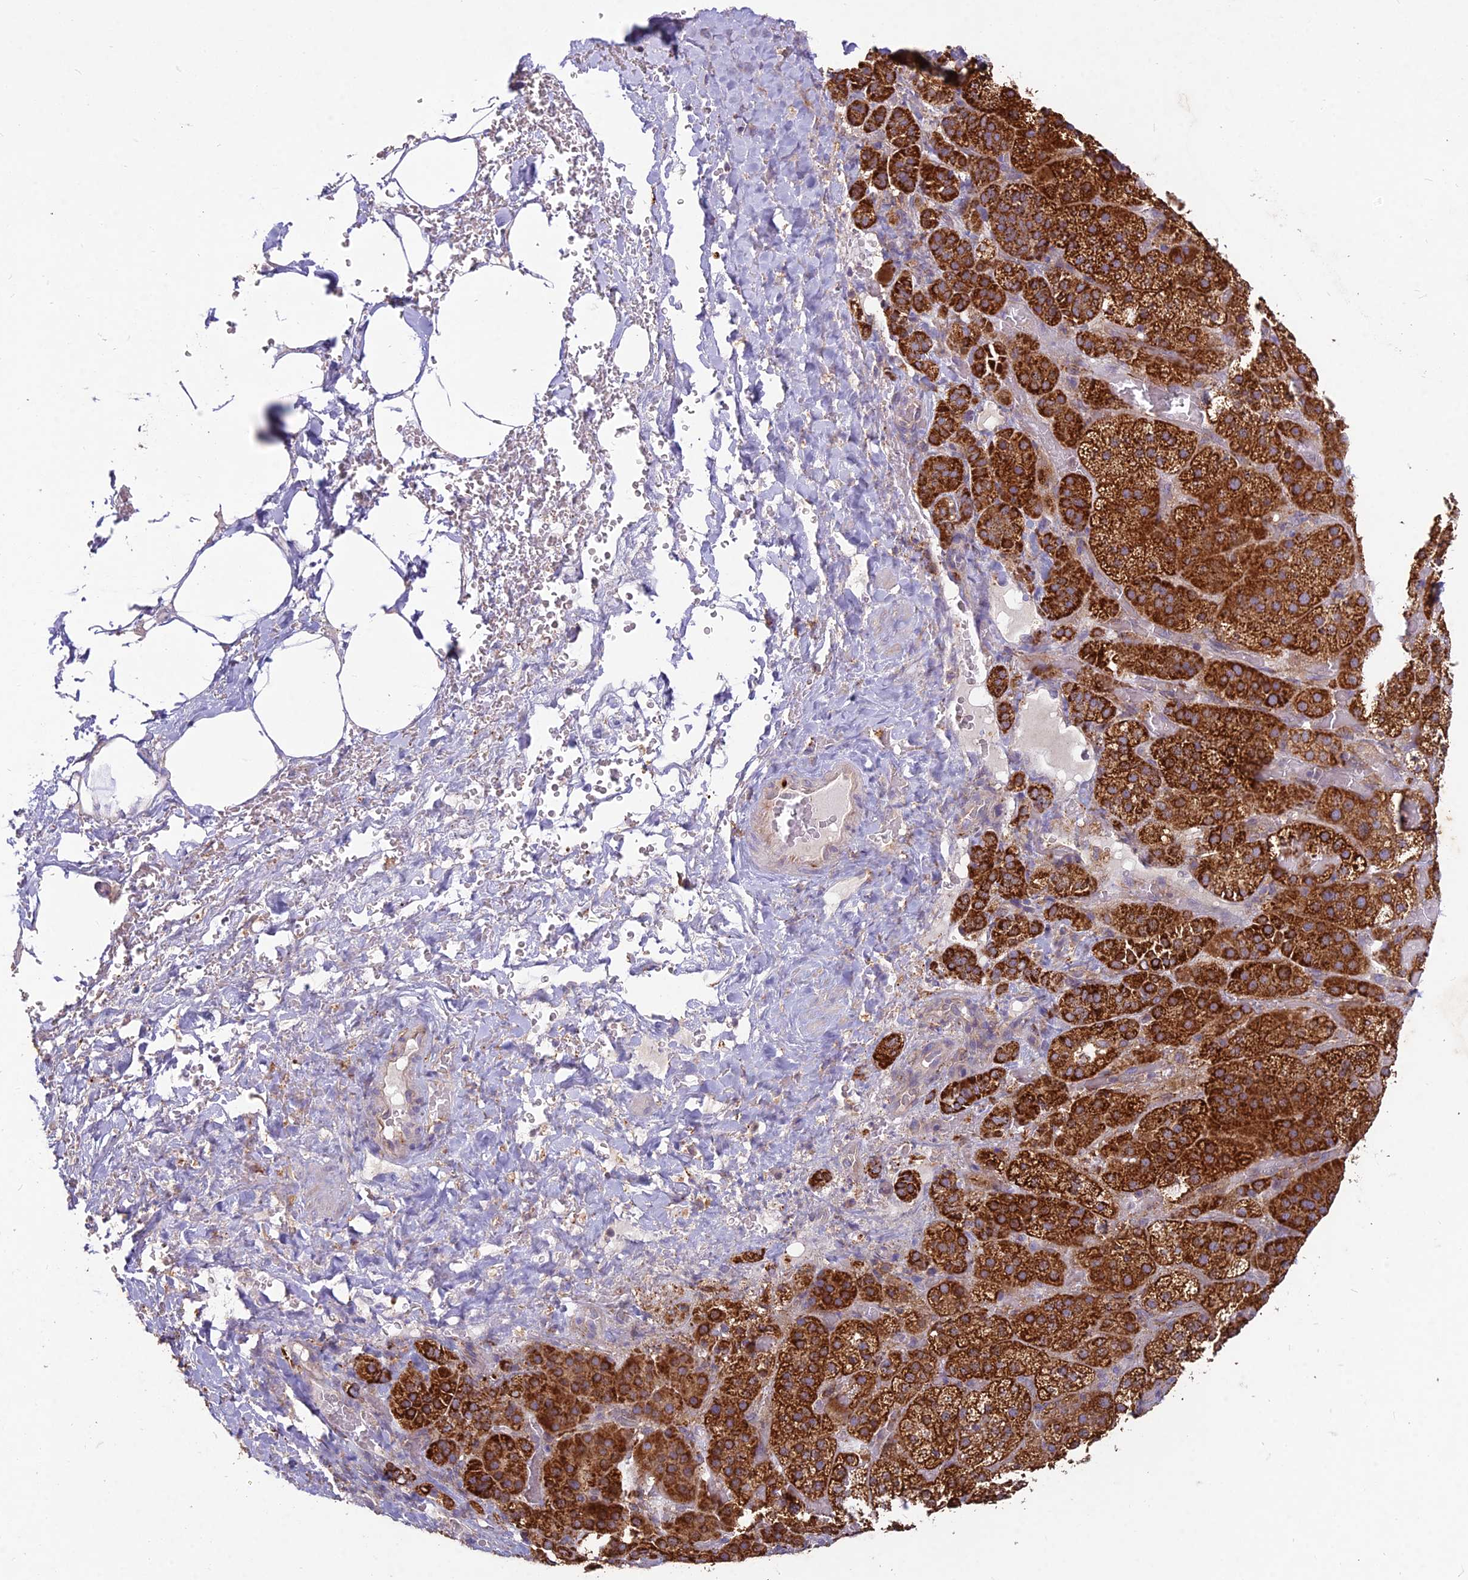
{"staining": {"intensity": "strong", "quantity": ">75%", "location": "cytoplasmic/membranous"}, "tissue": "adrenal gland", "cell_type": "Glandular cells", "image_type": "normal", "snomed": [{"axis": "morphology", "description": "Normal tissue, NOS"}, {"axis": "topography", "description": "Adrenal gland"}], "caption": "Protein staining by immunohistochemistry reveals strong cytoplasmic/membranous staining in approximately >75% of glandular cells in benign adrenal gland.", "gene": "NXNL2", "patient": {"sex": "male", "age": 57}}